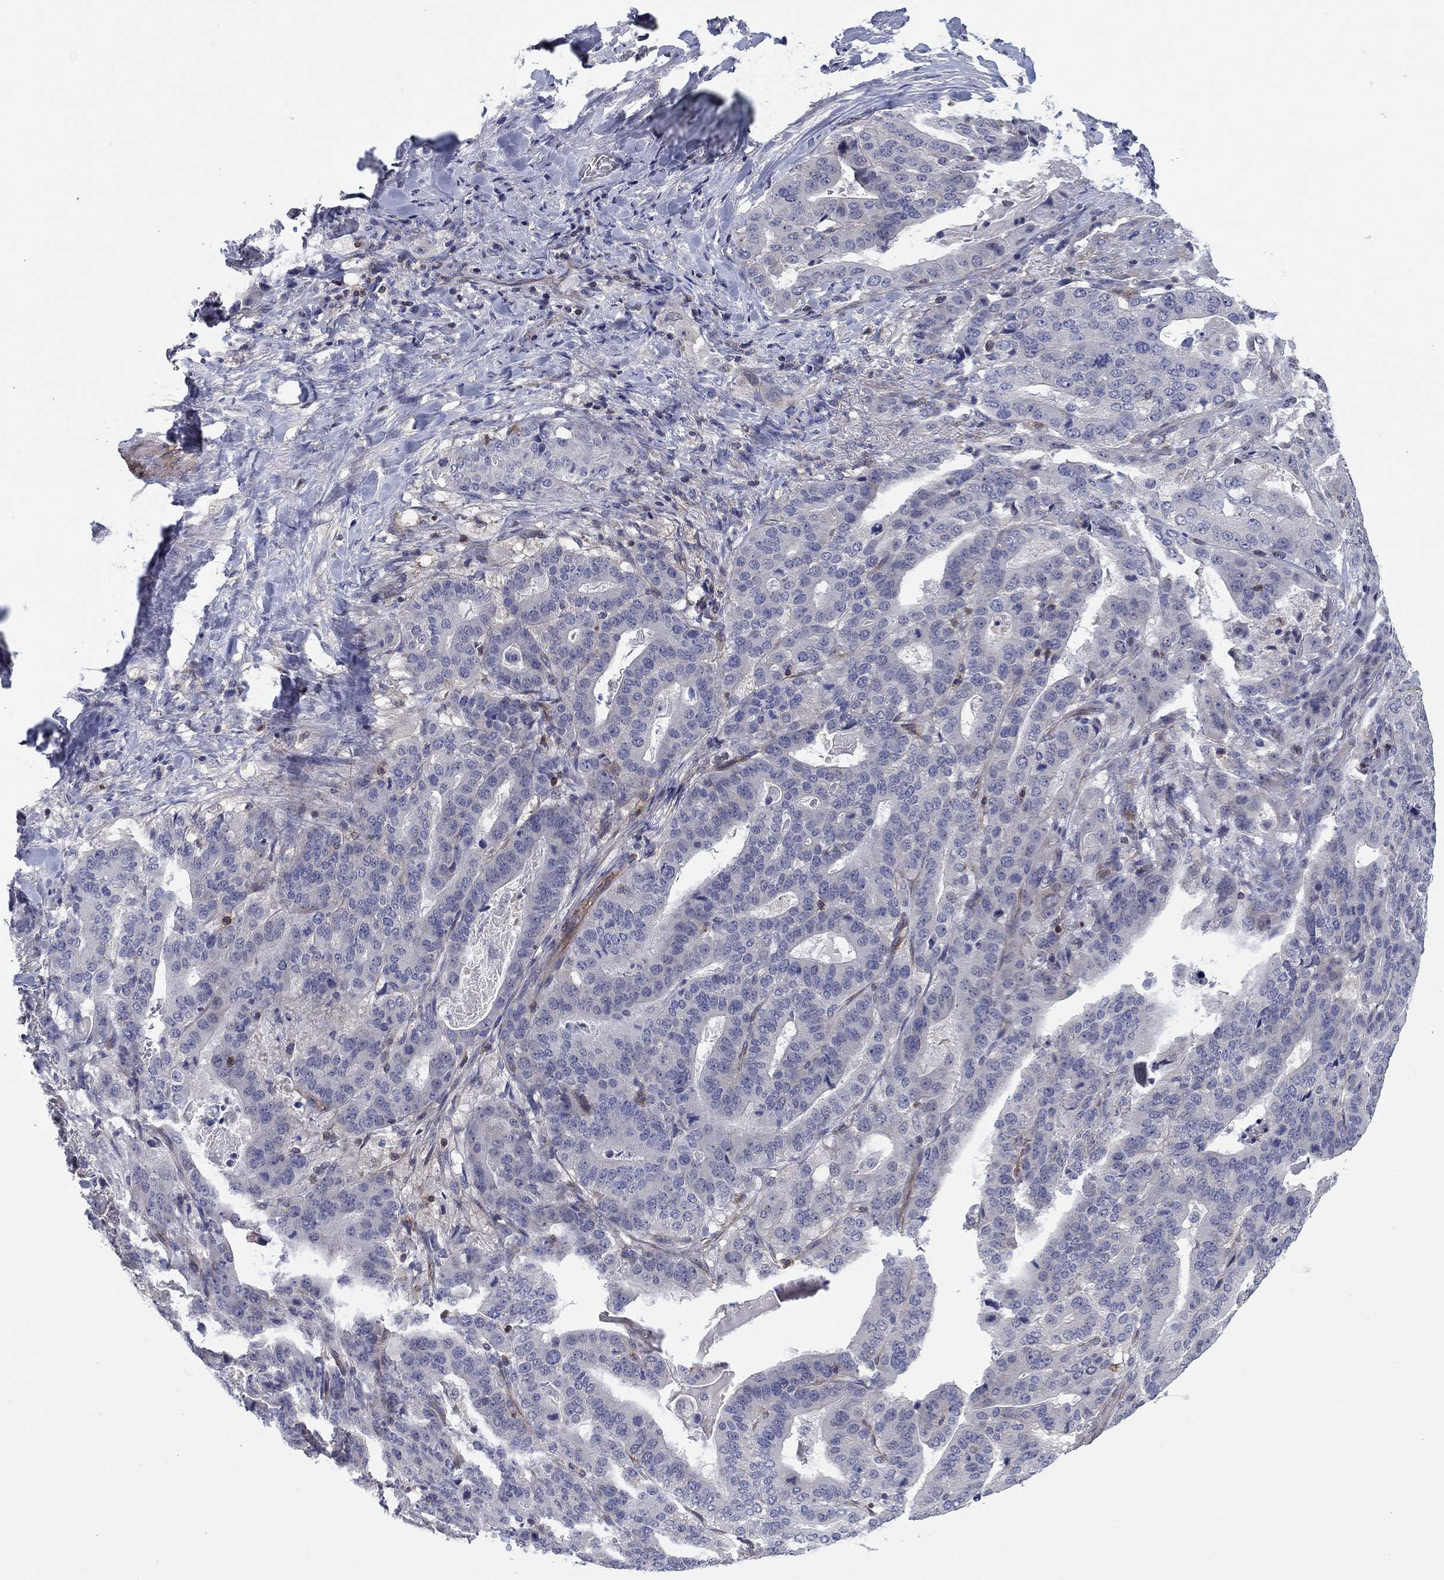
{"staining": {"intensity": "negative", "quantity": "none", "location": "none"}, "tissue": "stomach cancer", "cell_type": "Tumor cells", "image_type": "cancer", "snomed": [{"axis": "morphology", "description": "Adenocarcinoma, NOS"}, {"axis": "topography", "description": "Stomach"}], "caption": "Photomicrograph shows no protein positivity in tumor cells of adenocarcinoma (stomach) tissue.", "gene": "PSD4", "patient": {"sex": "male", "age": 48}}